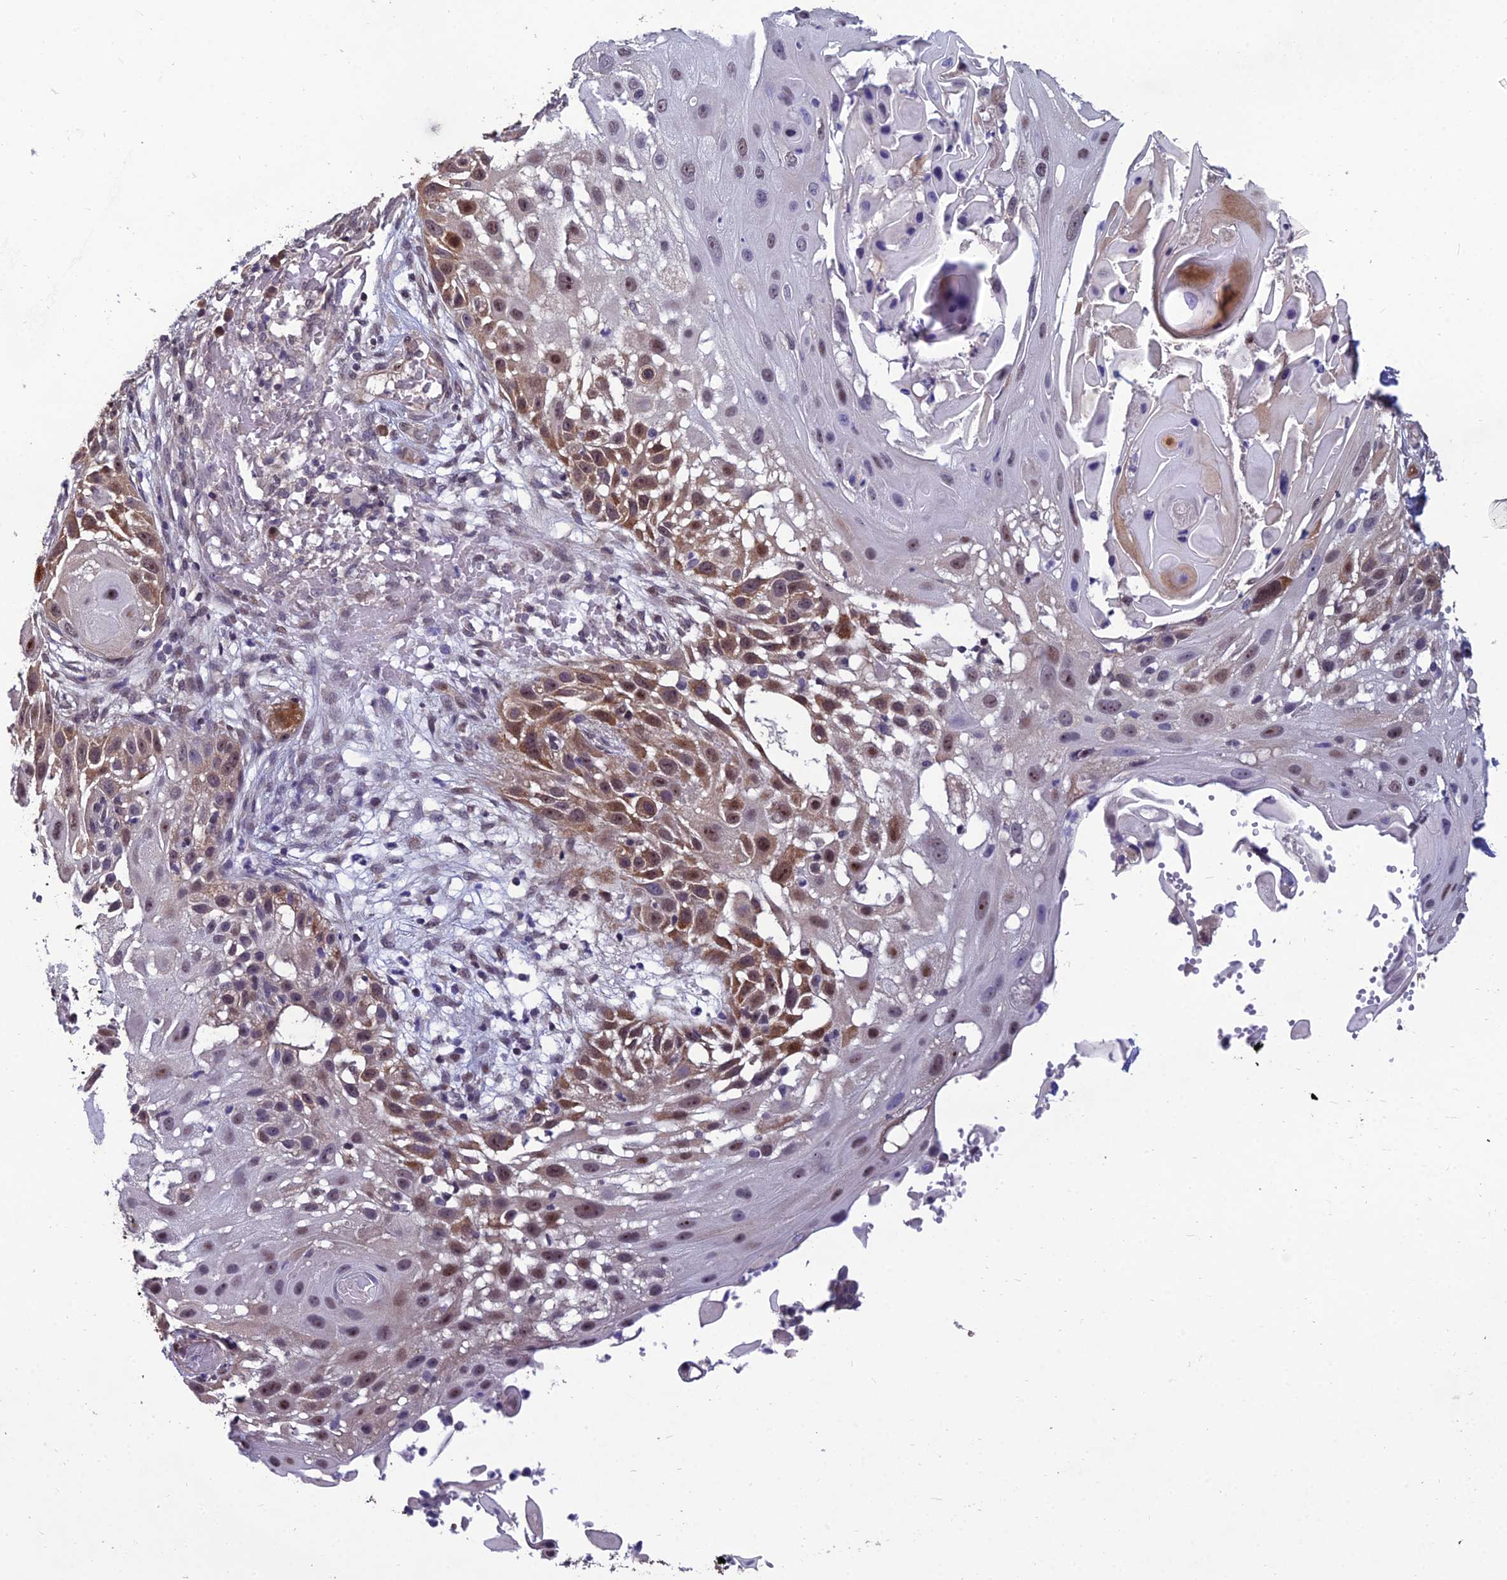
{"staining": {"intensity": "moderate", "quantity": ">75%", "location": "nuclear"}, "tissue": "skin cancer", "cell_type": "Tumor cells", "image_type": "cancer", "snomed": [{"axis": "morphology", "description": "Squamous cell carcinoma, NOS"}, {"axis": "topography", "description": "Skin"}], "caption": "IHC image of neoplastic tissue: human skin squamous cell carcinoma stained using IHC displays medium levels of moderate protein expression localized specifically in the nuclear of tumor cells, appearing as a nuclear brown color.", "gene": "GRWD1", "patient": {"sex": "female", "age": 44}}